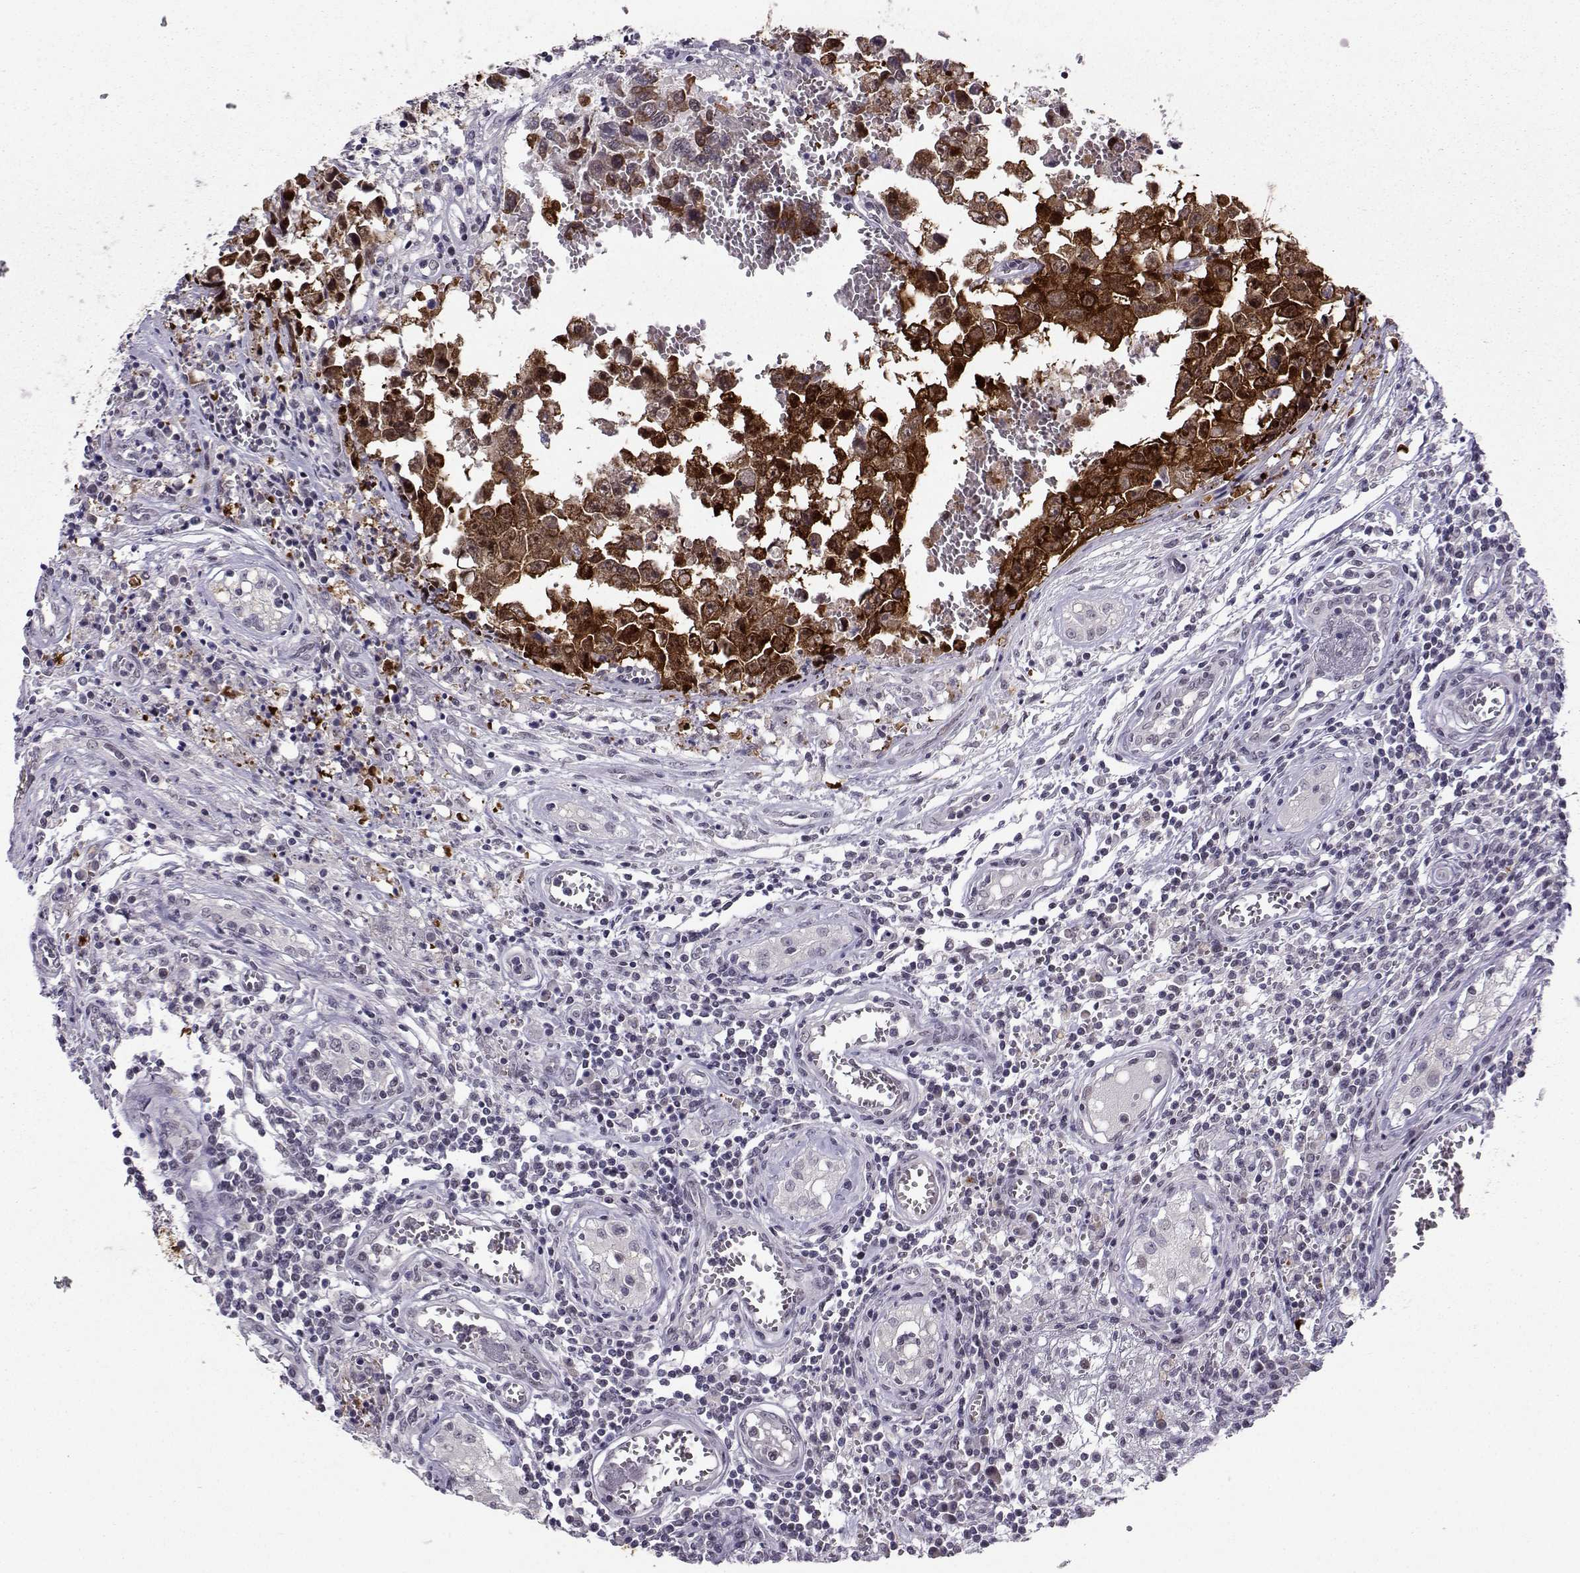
{"staining": {"intensity": "strong", "quantity": ">75%", "location": "cytoplasmic/membranous"}, "tissue": "testis cancer", "cell_type": "Tumor cells", "image_type": "cancer", "snomed": [{"axis": "morphology", "description": "Carcinoma, Embryonal, NOS"}, {"axis": "topography", "description": "Testis"}], "caption": "This image demonstrates IHC staining of embryonal carcinoma (testis), with high strong cytoplasmic/membranous expression in about >75% of tumor cells.", "gene": "LIN28A", "patient": {"sex": "male", "age": 36}}